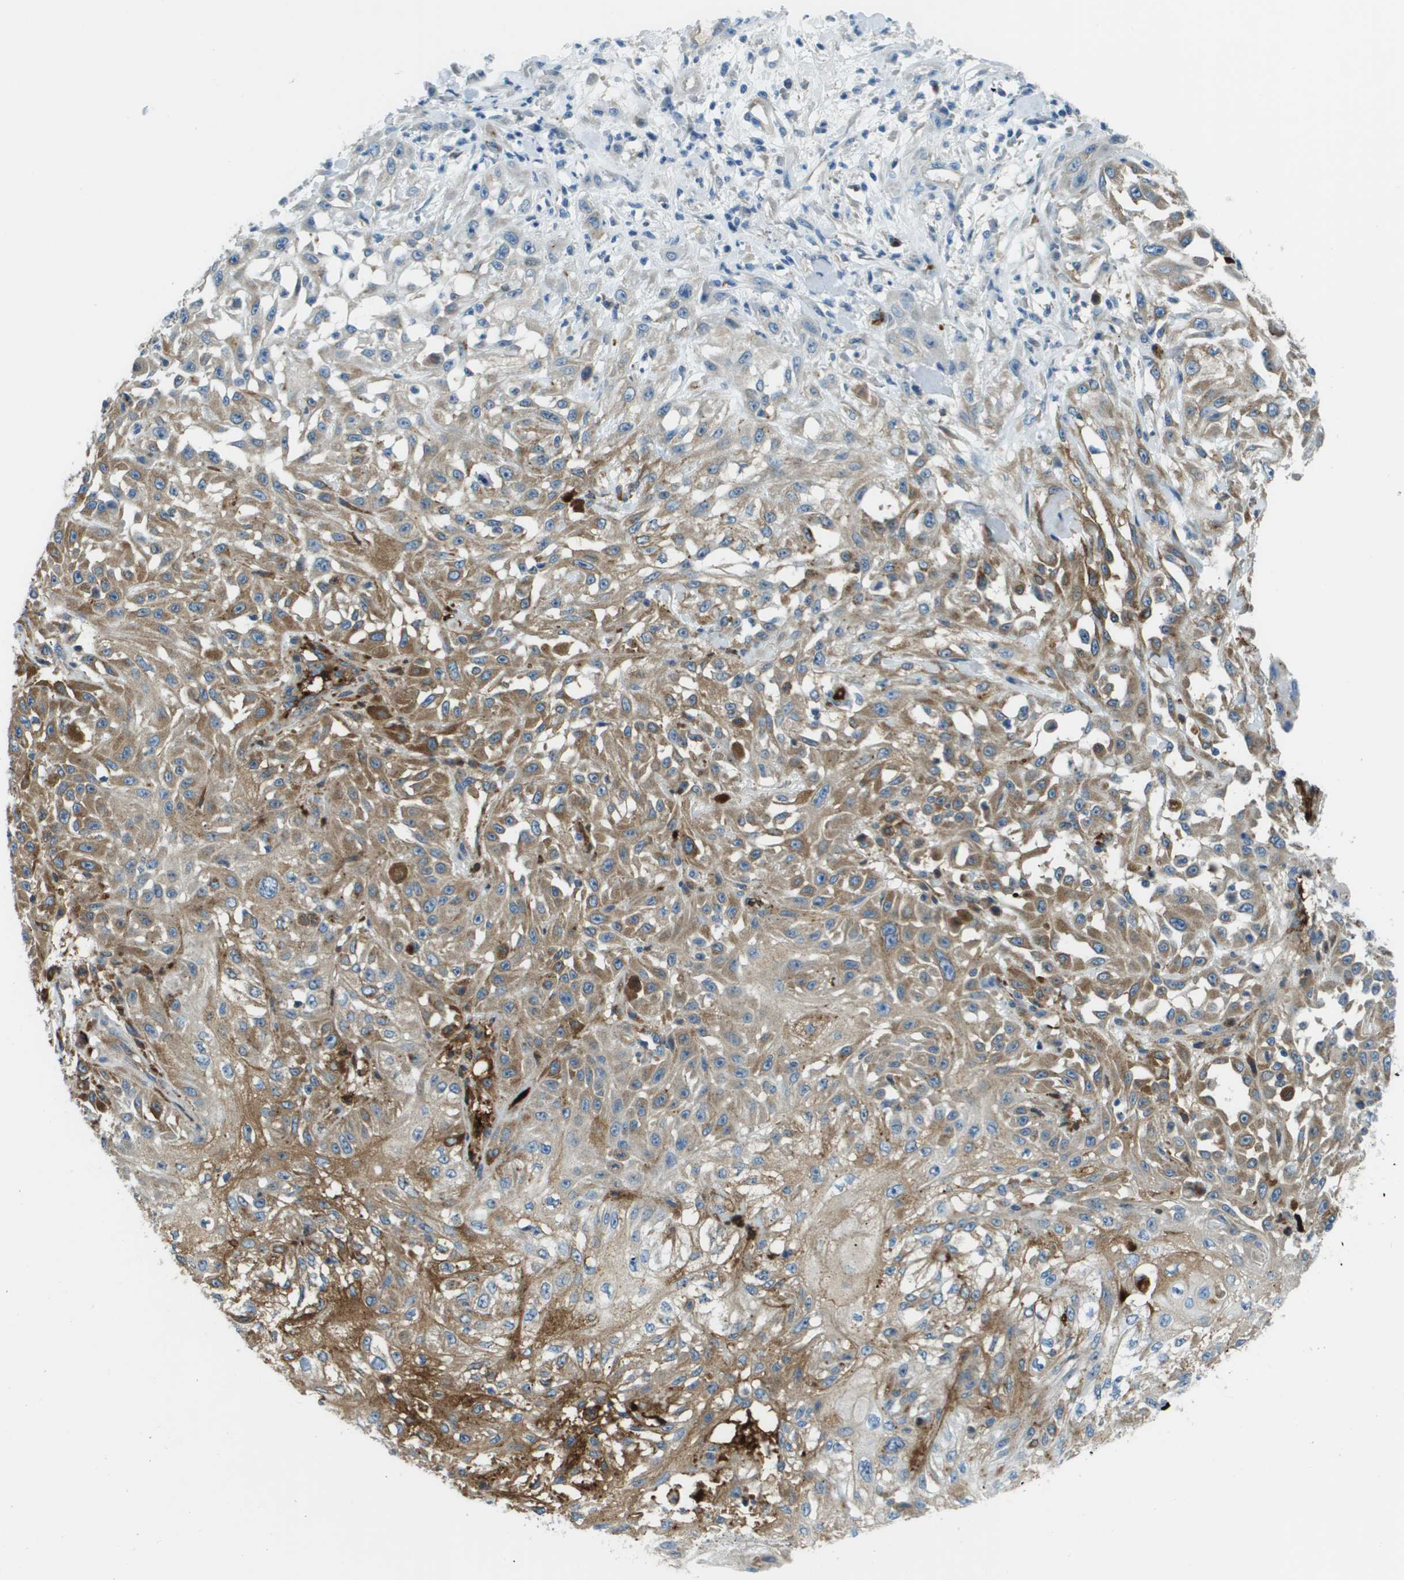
{"staining": {"intensity": "moderate", "quantity": ">75%", "location": "cytoplasmic/membranous"}, "tissue": "skin cancer", "cell_type": "Tumor cells", "image_type": "cancer", "snomed": [{"axis": "morphology", "description": "Squamous cell carcinoma, NOS"}, {"axis": "morphology", "description": "Squamous cell carcinoma, metastatic, NOS"}, {"axis": "topography", "description": "Skin"}, {"axis": "topography", "description": "Lymph node"}], "caption": "Skin metastatic squamous cell carcinoma was stained to show a protein in brown. There is medium levels of moderate cytoplasmic/membranous positivity in approximately >75% of tumor cells.", "gene": "SDC1", "patient": {"sex": "male", "age": 75}}